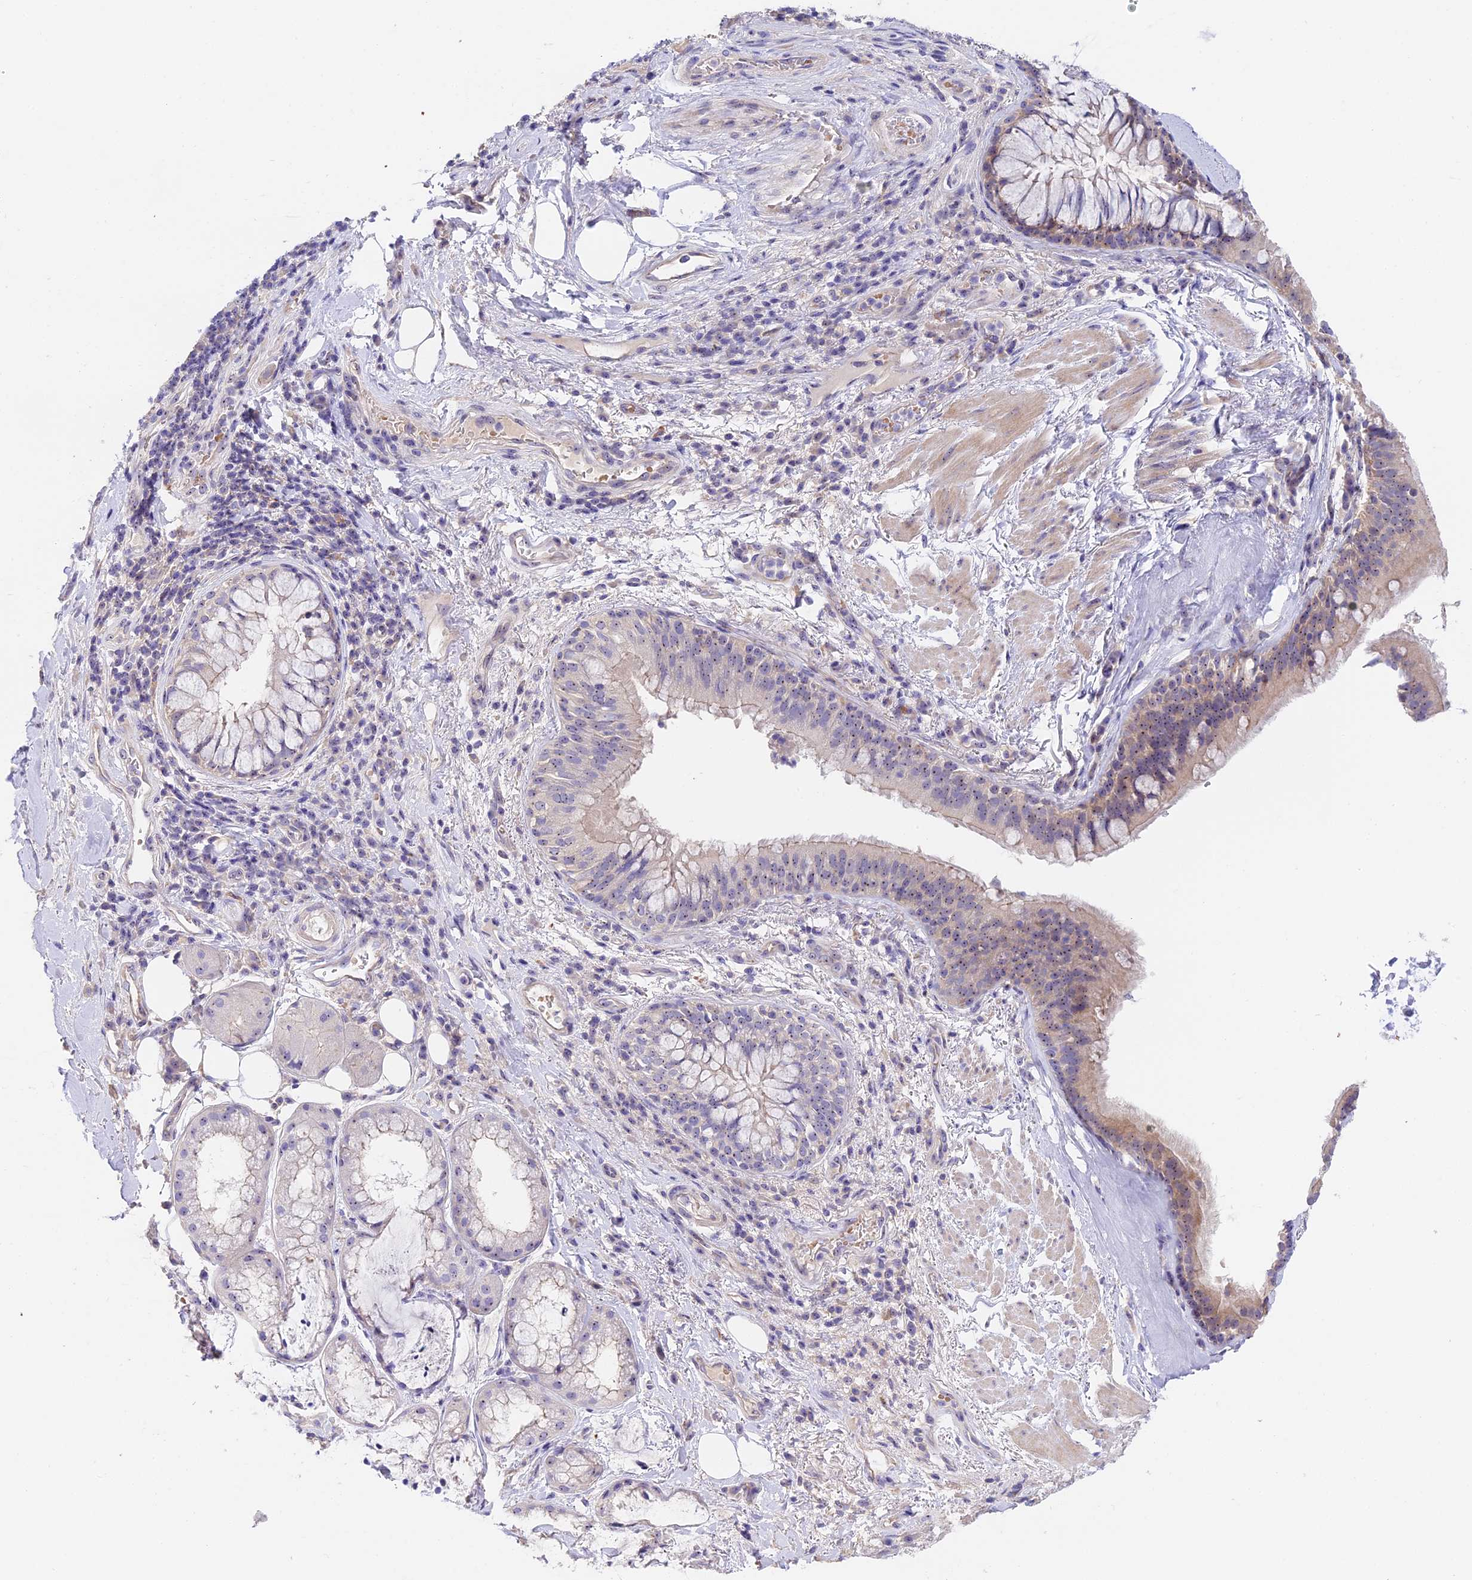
{"staining": {"intensity": "negative", "quantity": "none", "location": "none"}, "tissue": "adipose tissue", "cell_type": "Adipocytes", "image_type": "normal", "snomed": [{"axis": "morphology", "description": "Normal tissue, NOS"}, {"axis": "topography", "description": "Lymph node"}, {"axis": "topography", "description": "Cartilage tissue"}, {"axis": "topography", "description": "Bronchus"}], "caption": "Normal adipose tissue was stained to show a protein in brown. There is no significant positivity in adipocytes. The staining is performed using DAB brown chromogen with nuclei counter-stained in using hematoxylin.", "gene": "DUSP29", "patient": {"sex": "male", "age": 63}}